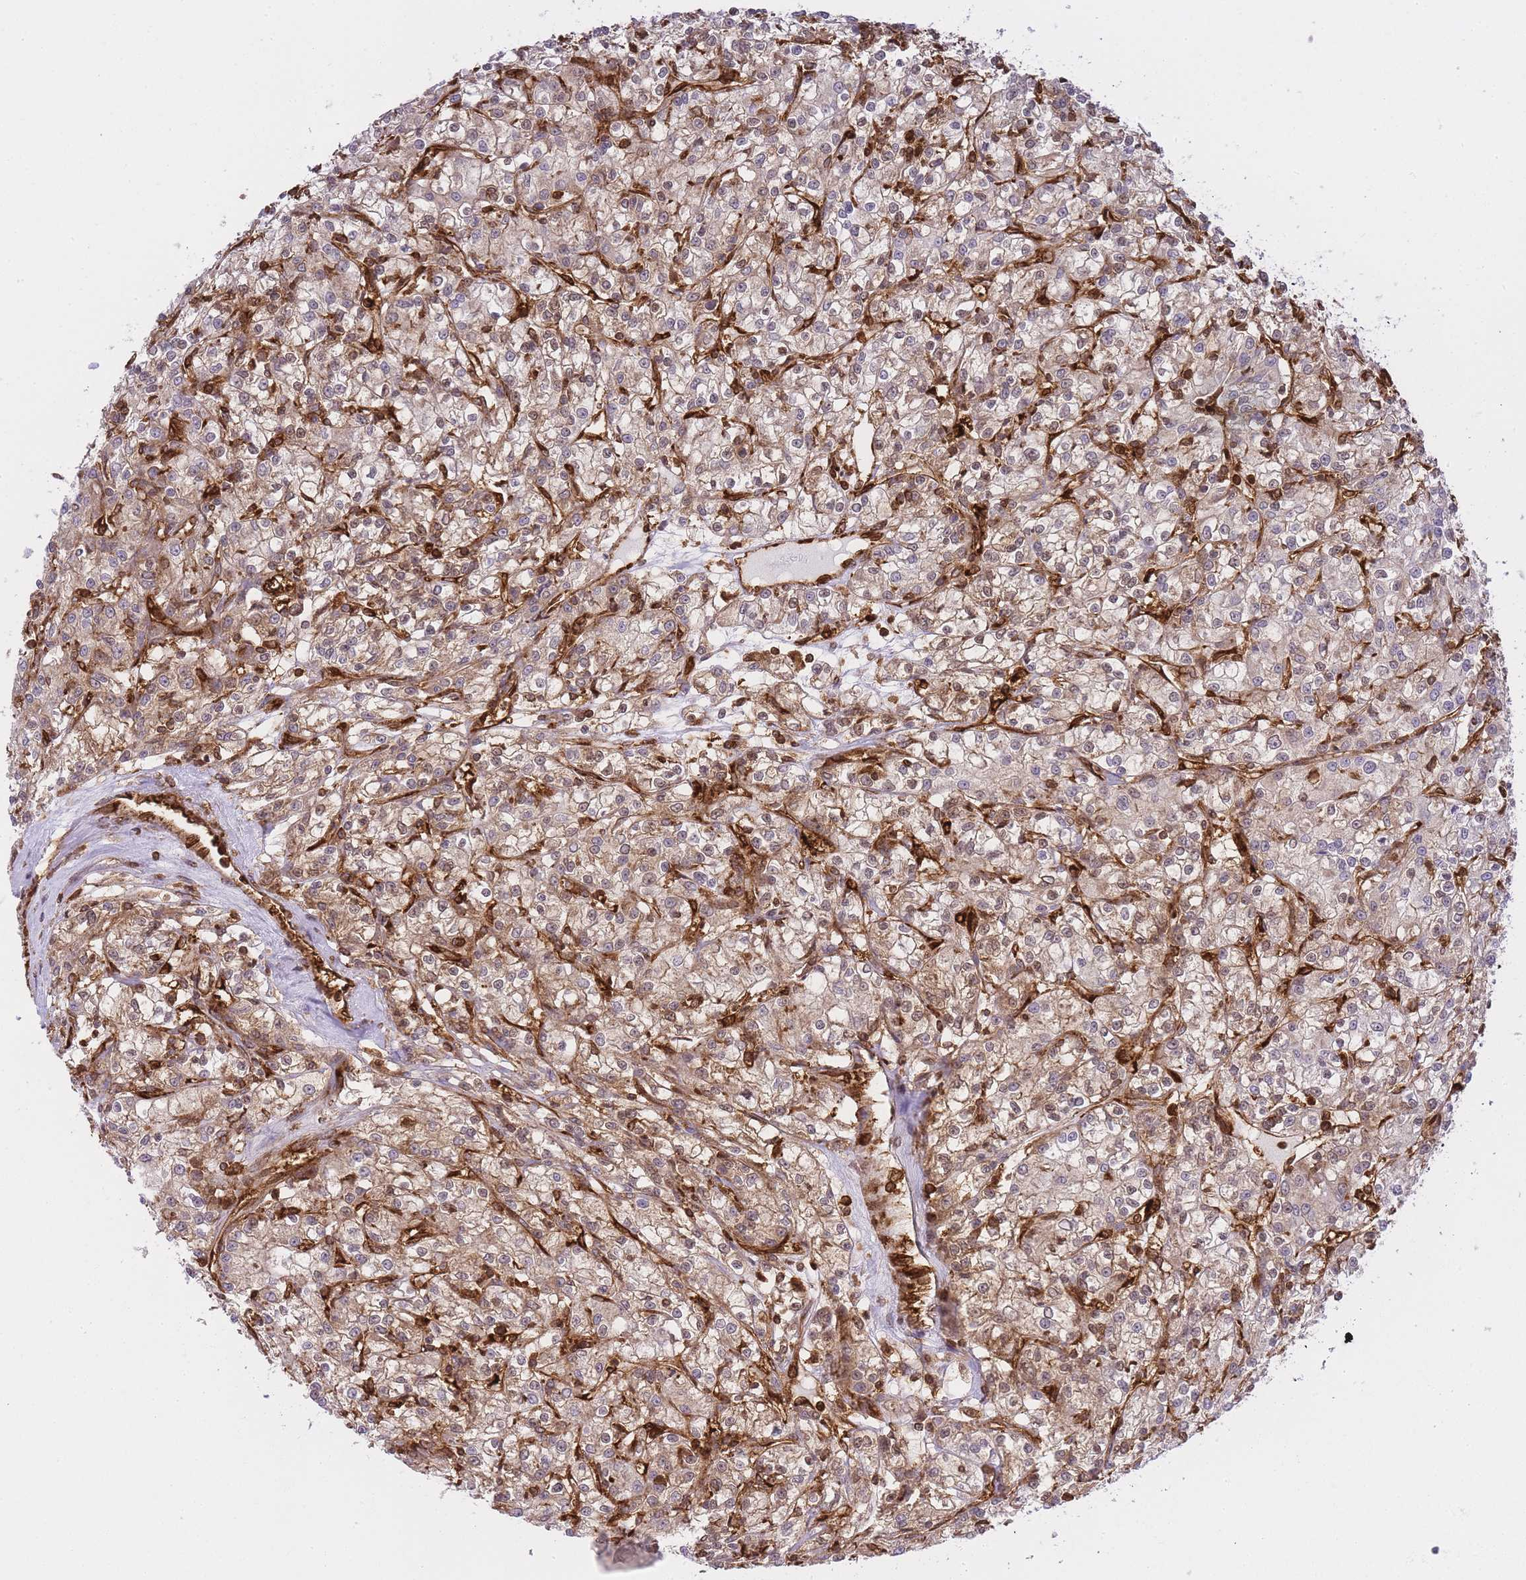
{"staining": {"intensity": "moderate", "quantity": ">75%", "location": "cytoplasmic/membranous"}, "tissue": "renal cancer", "cell_type": "Tumor cells", "image_type": "cancer", "snomed": [{"axis": "morphology", "description": "Adenocarcinoma, NOS"}, {"axis": "topography", "description": "Kidney"}], "caption": "High-magnification brightfield microscopy of adenocarcinoma (renal) stained with DAB (brown) and counterstained with hematoxylin (blue). tumor cells exhibit moderate cytoplasmic/membranous positivity is present in approximately>75% of cells.", "gene": "MSN", "patient": {"sex": "female", "age": 59}}